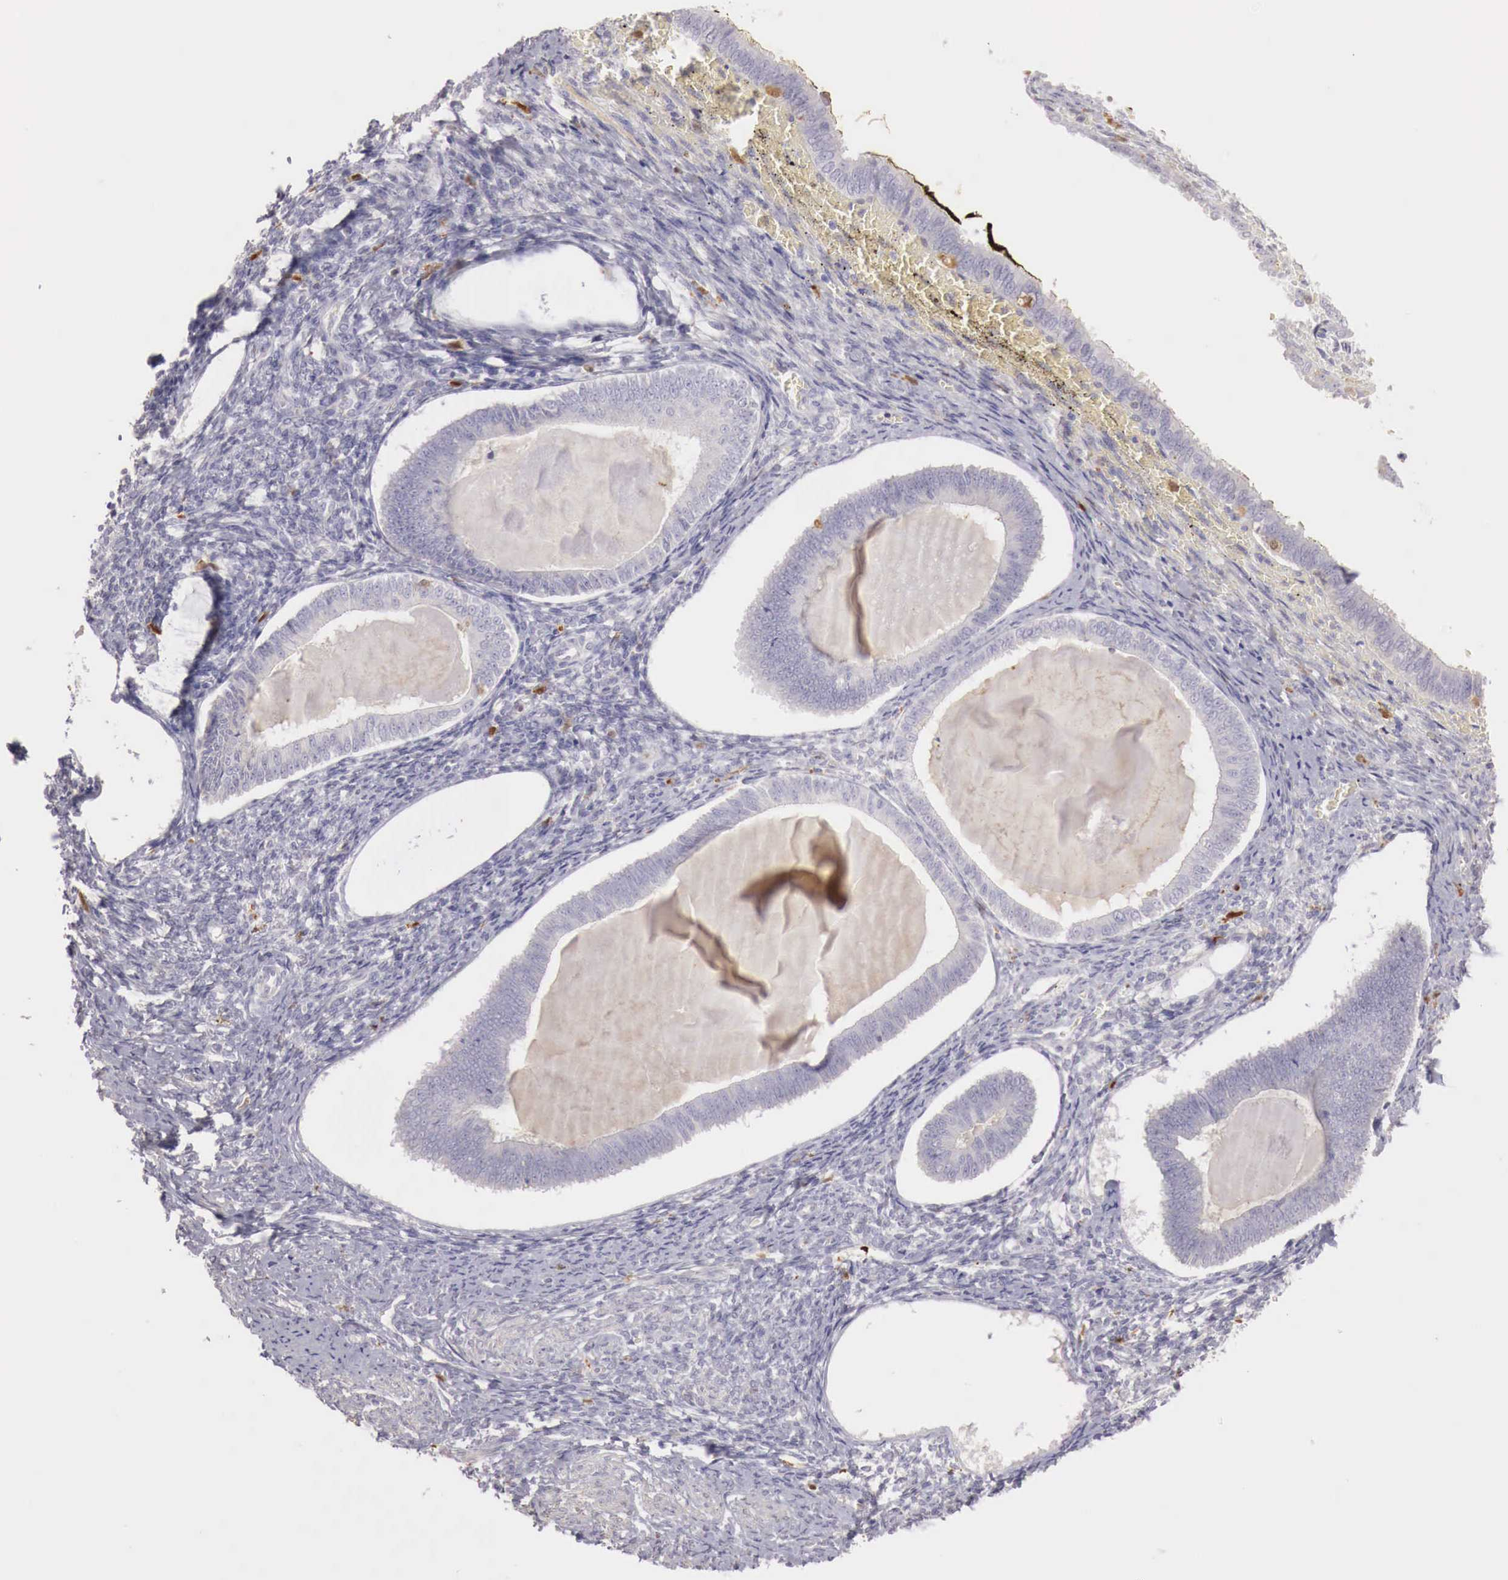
{"staining": {"intensity": "negative", "quantity": "none", "location": "none"}, "tissue": "endometrium", "cell_type": "Cells in endometrial stroma", "image_type": "normal", "snomed": [{"axis": "morphology", "description": "Normal tissue, NOS"}, {"axis": "topography", "description": "Endometrium"}], "caption": "Cells in endometrial stroma are negative for protein expression in unremarkable human endometrium. (Stains: DAB immunohistochemistry (IHC) with hematoxylin counter stain, Microscopy: brightfield microscopy at high magnification).", "gene": "RENBP", "patient": {"sex": "female", "age": 82}}